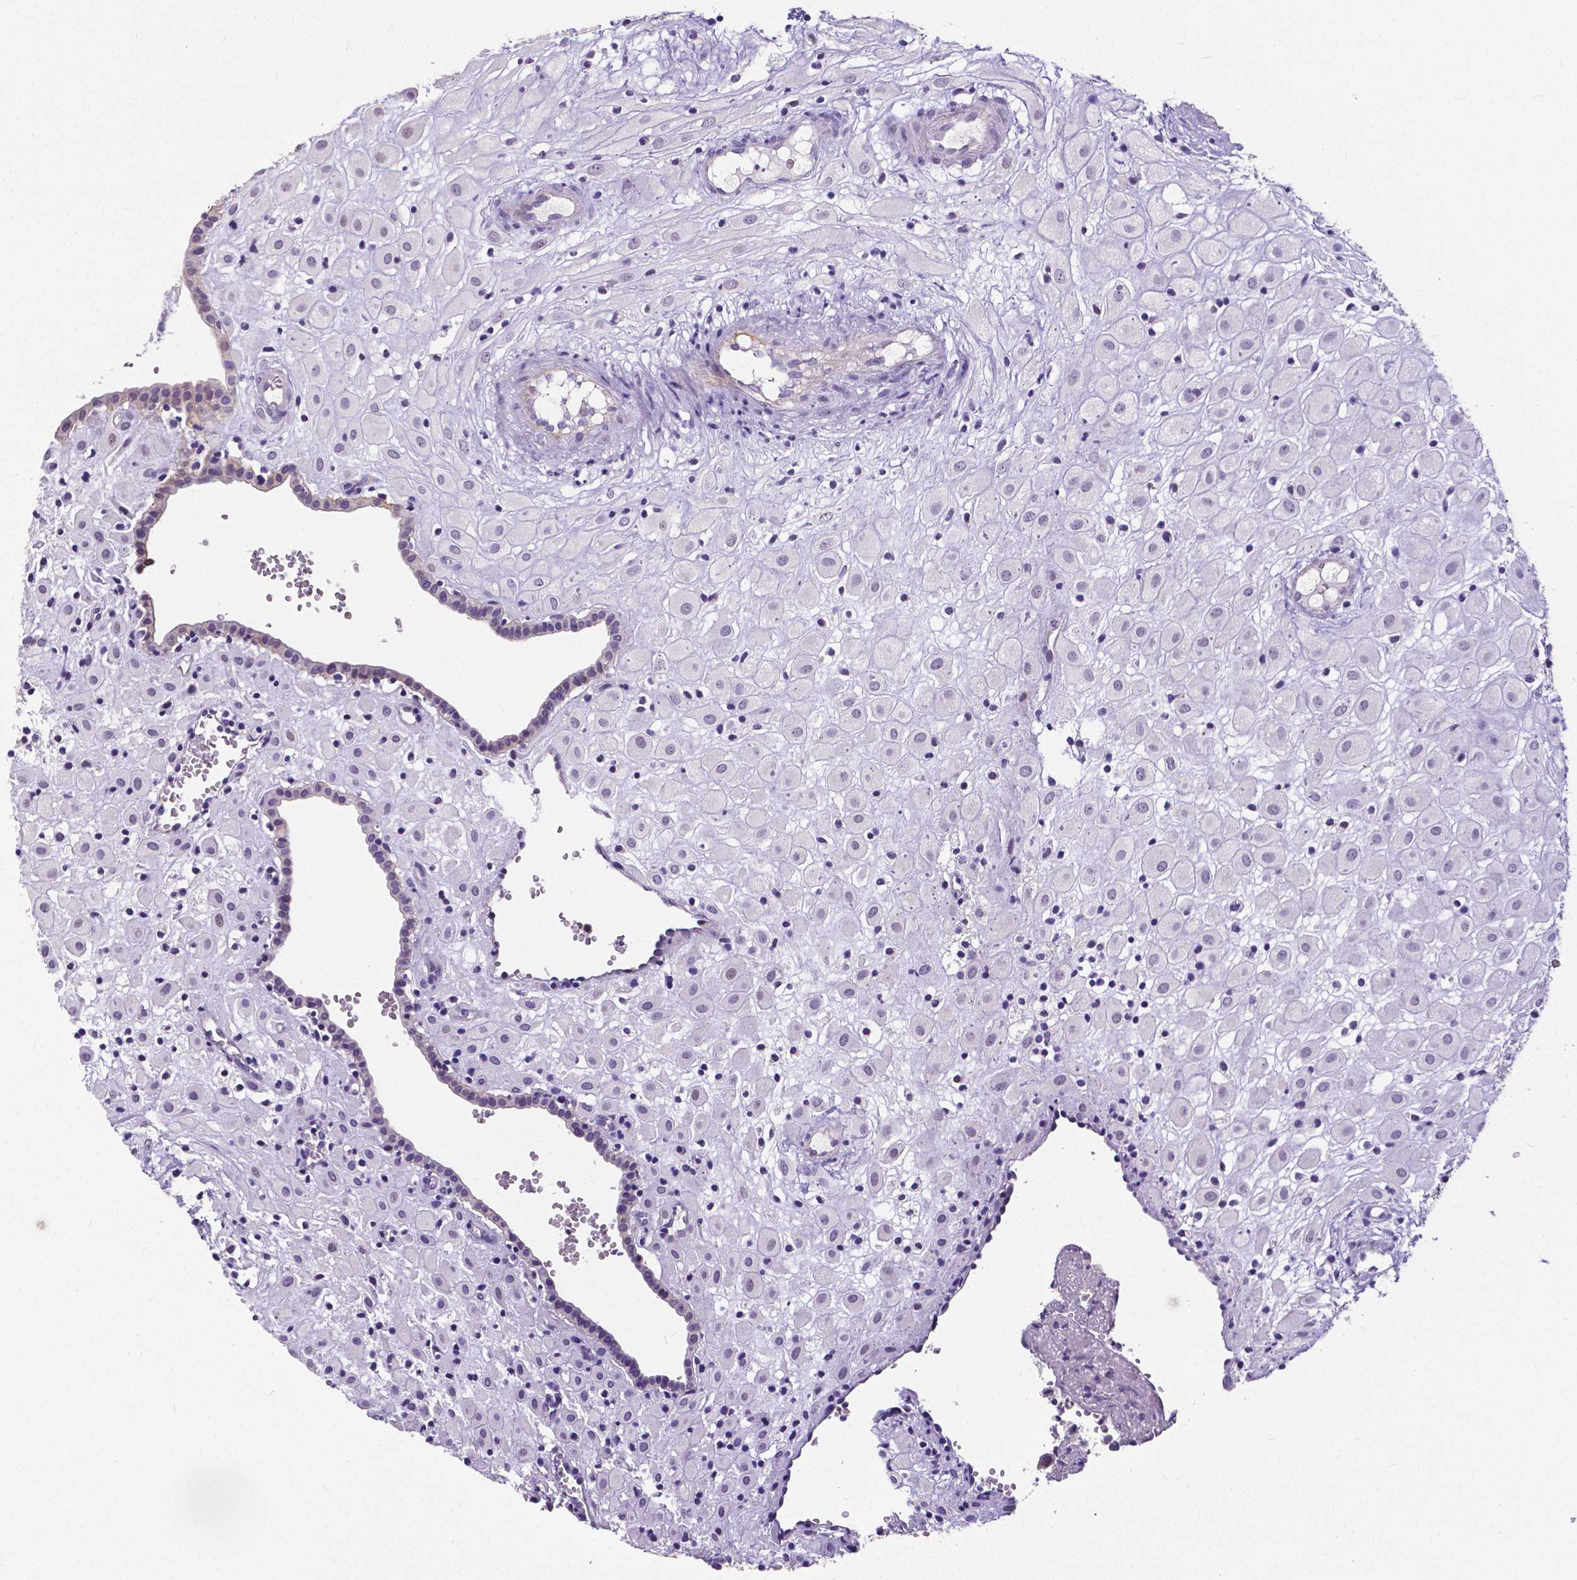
{"staining": {"intensity": "negative", "quantity": "none", "location": "none"}, "tissue": "placenta", "cell_type": "Decidual cells", "image_type": "normal", "snomed": [{"axis": "morphology", "description": "Normal tissue, NOS"}, {"axis": "topography", "description": "Placenta"}], "caption": "Immunohistochemistry (IHC) photomicrograph of unremarkable placenta: placenta stained with DAB reveals no significant protein expression in decidual cells.", "gene": "OCLN", "patient": {"sex": "female", "age": 24}}